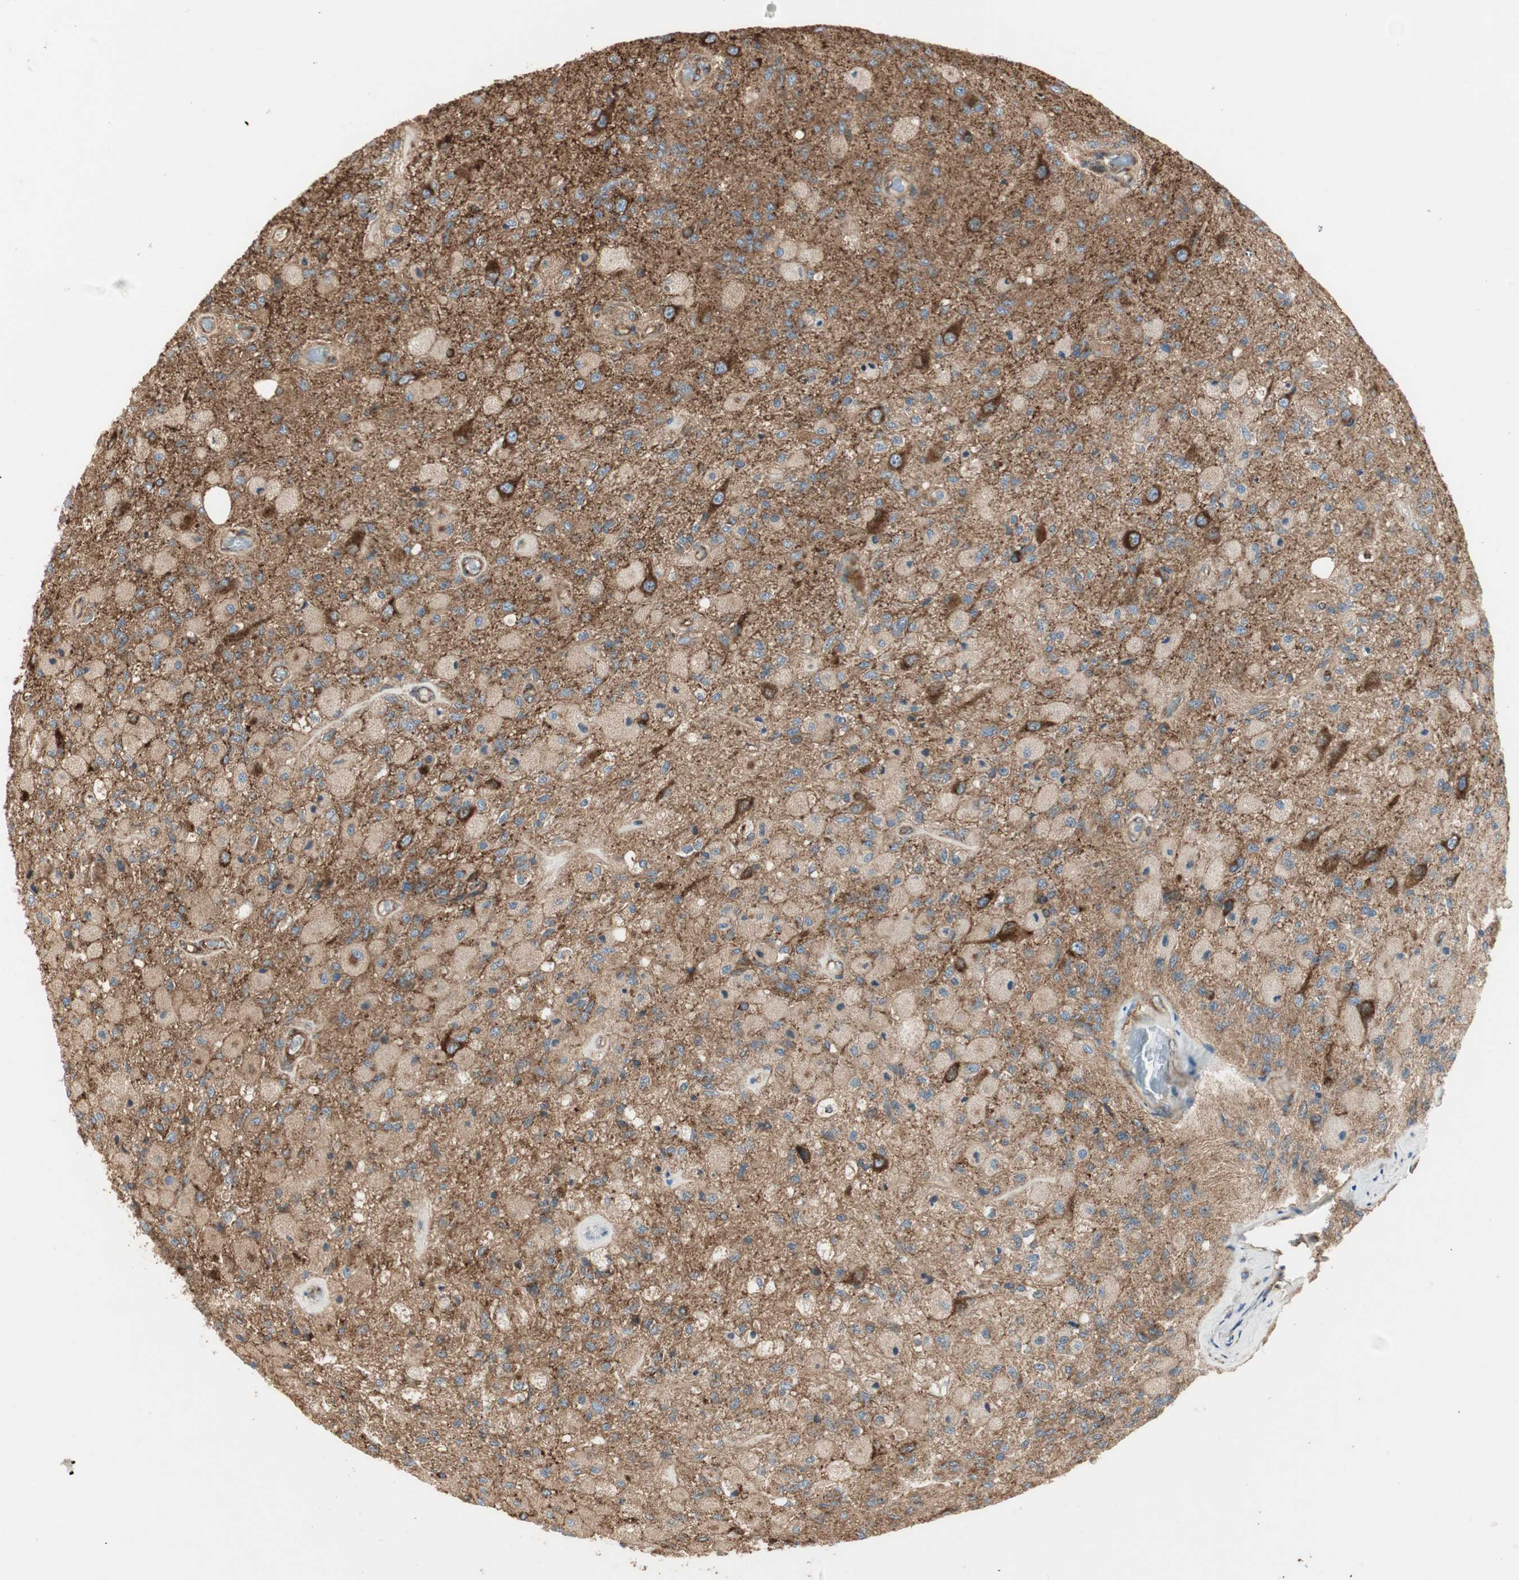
{"staining": {"intensity": "moderate", "quantity": ">75%", "location": "cytoplasmic/membranous"}, "tissue": "glioma", "cell_type": "Tumor cells", "image_type": "cancer", "snomed": [{"axis": "morphology", "description": "Normal tissue, NOS"}, {"axis": "morphology", "description": "Glioma, malignant, High grade"}, {"axis": "topography", "description": "Cerebral cortex"}], "caption": "This micrograph exhibits glioma stained with immunohistochemistry (IHC) to label a protein in brown. The cytoplasmic/membranous of tumor cells show moderate positivity for the protein. Nuclei are counter-stained blue.", "gene": "H6PD", "patient": {"sex": "male", "age": 77}}